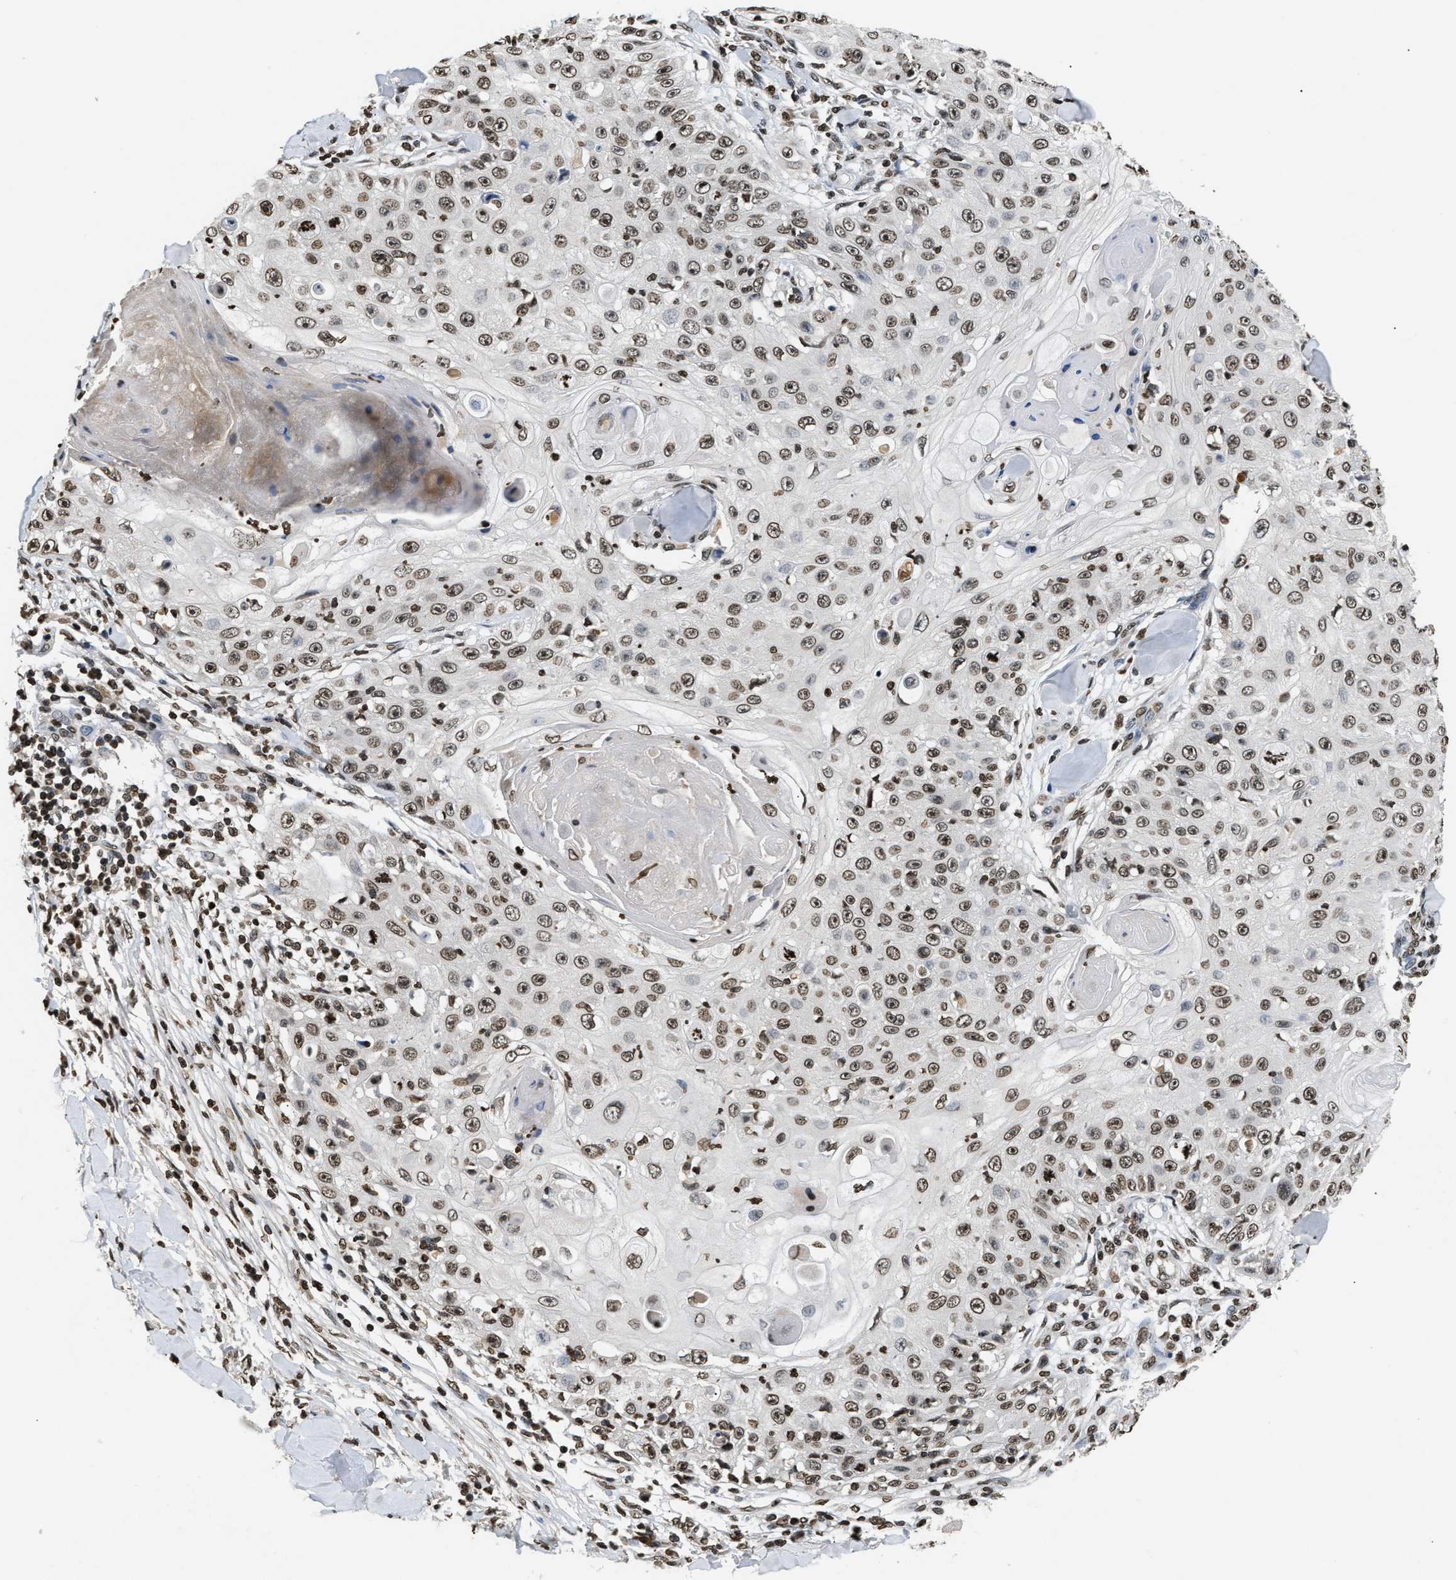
{"staining": {"intensity": "weak", "quantity": ">75%", "location": "nuclear"}, "tissue": "skin cancer", "cell_type": "Tumor cells", "image_type": "cancer", "snomed": [{"axis": "morphology", "description": "Squamous cell carcinoma, NOS"}, {"axis": "topography", "description": "Skin"}], "caption": "High-power microscopy captured an IHC micrograph of skin cancer (squamous cell carcinoma), revealing weak nuclear positivity in about >75% of tumor cells.", "gene": "DNASE1L3", "patient": {"sex": "male", "age": 86}}